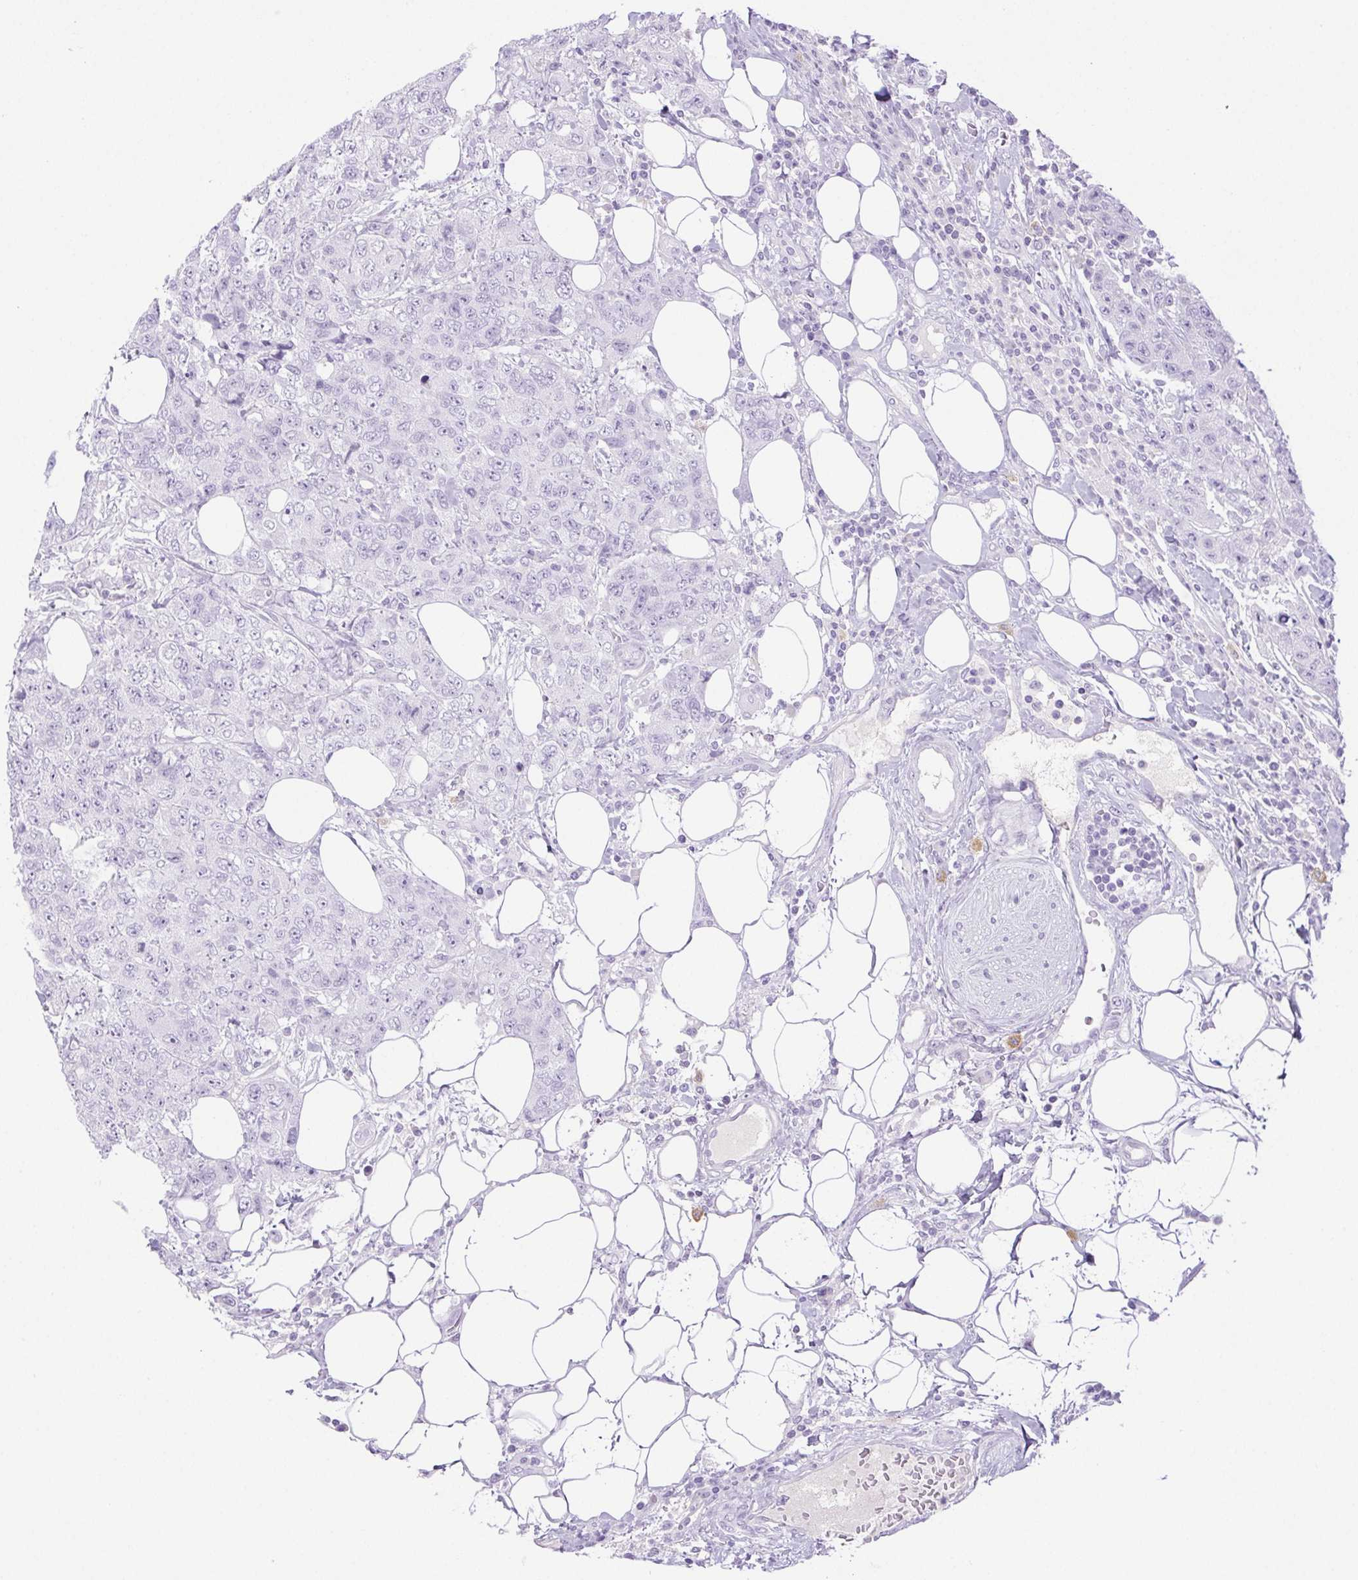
{"staining": {"intensity": "negative", "quantity": "none", "location": "none"}, "tissue": "urothelial cancer", "cell_type": "Tumor cells", "image_type": "cancer", "snomed": [{"axis": "morphology", "description": "Urothelial carcinoma, High grade"}, {"axis": "topography", "description": "Urinary bladder"}], "caption": "Histopathology image shows no protein positivity in tumor cells of urothelial carcinoma (high-grade) tissue.", "gene": "PAPPA2", "patient": {"sex": "female", "age": 78}}